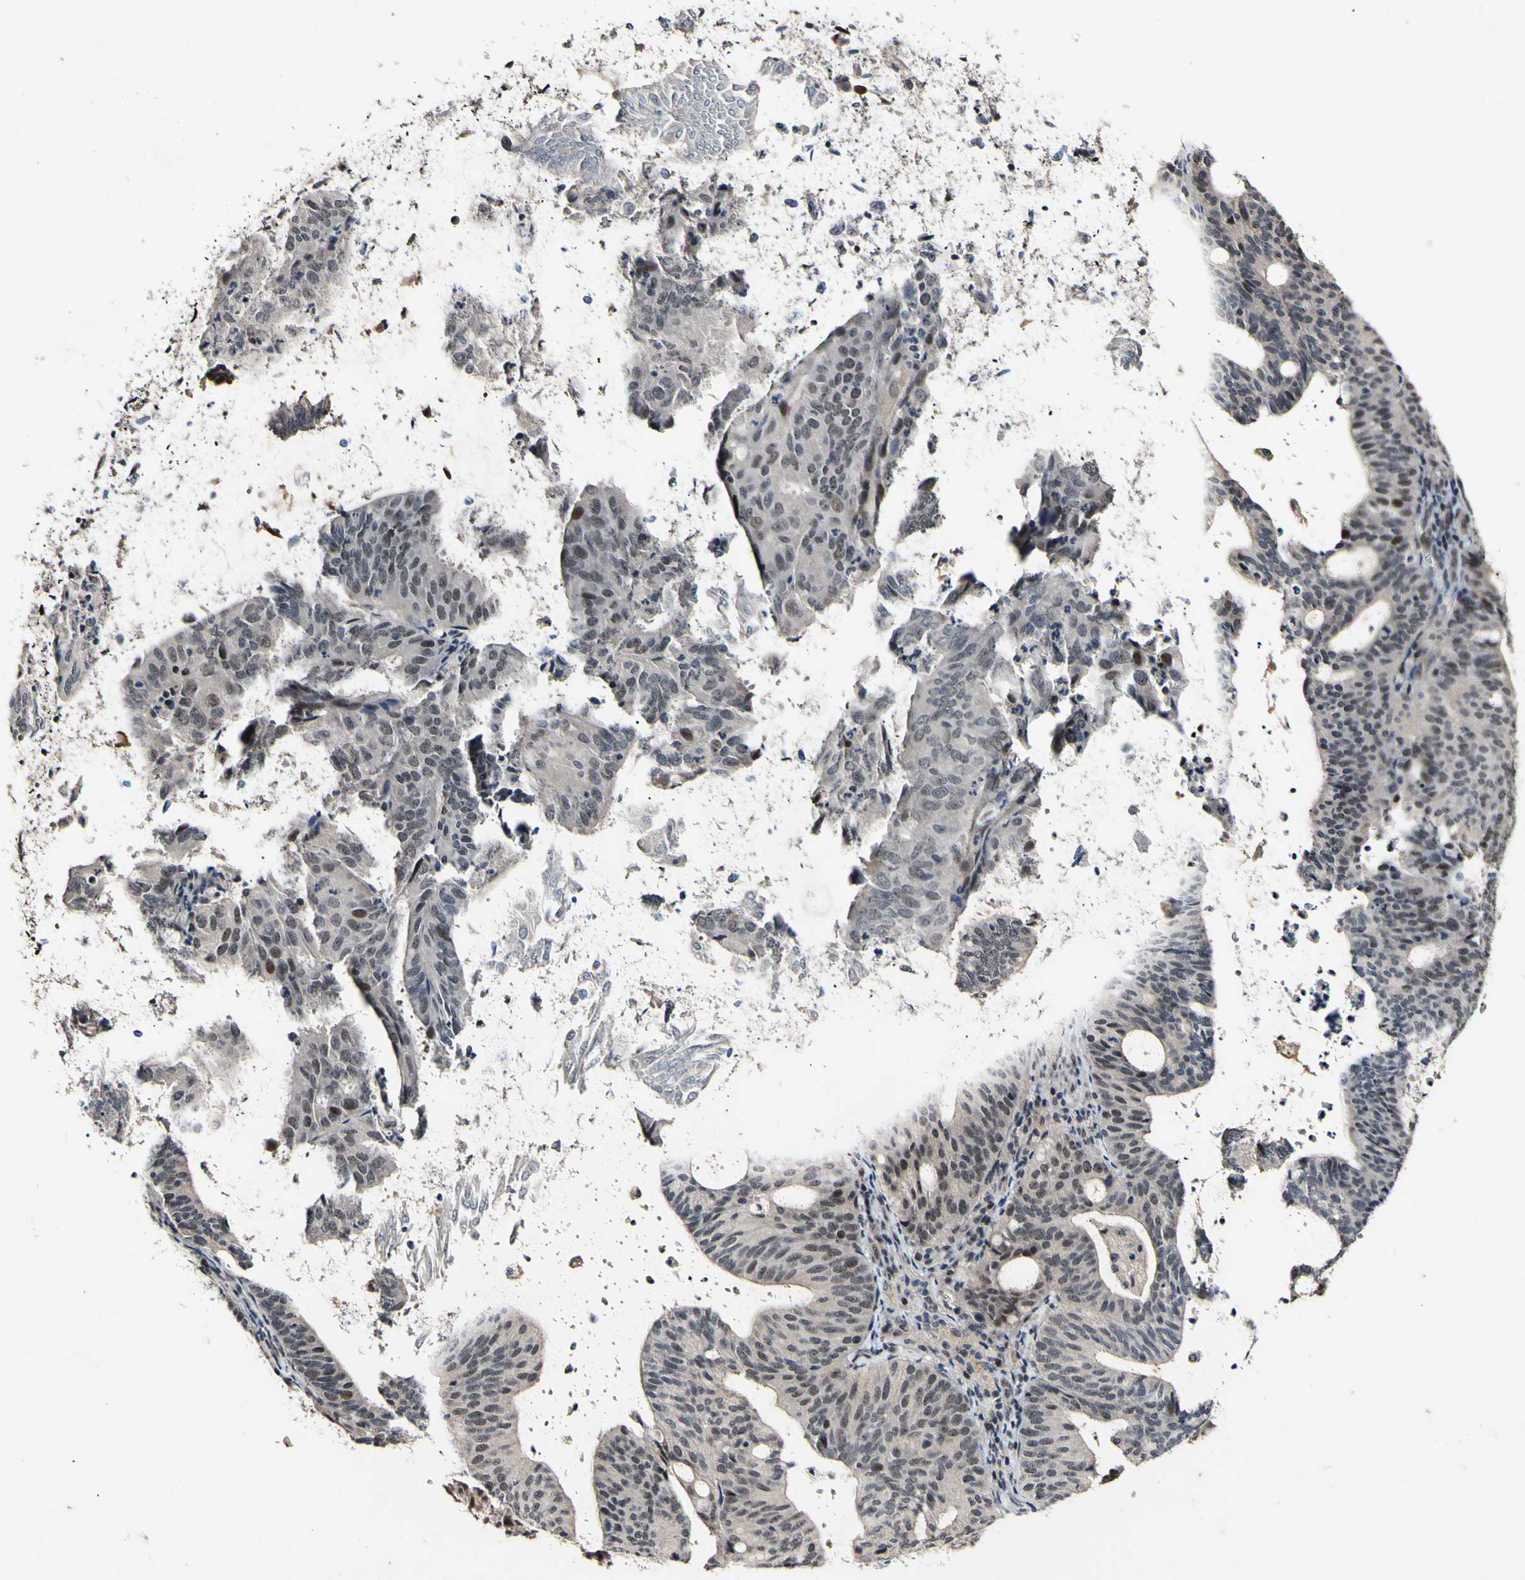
{"staining": {"intensity": "moderate", "quantity": "<25%", "location": "nuclear"}, "tissue": "endometrial cancer", "cell_type": "Tumor cells", "image_type": "cancer", "snomed": [{"axis": "morphology", "description": "Adenocarcinoma, NOS"}, {"axis": "topography", "description": "Uterus"}], "caption": "Protein expression analysis of human endometrial adenocarcinoma reveals moderate nuclear expression in about <25% of tumor cells. The protein of interest is stained brown, and the nuclei are stained in blue (DAB (3,3'-diaminobenzidine) IHC with brightfield microscopy, high magnification).", "gene": "POLR2F", "patient": {"sex": "female", "age": 83}}